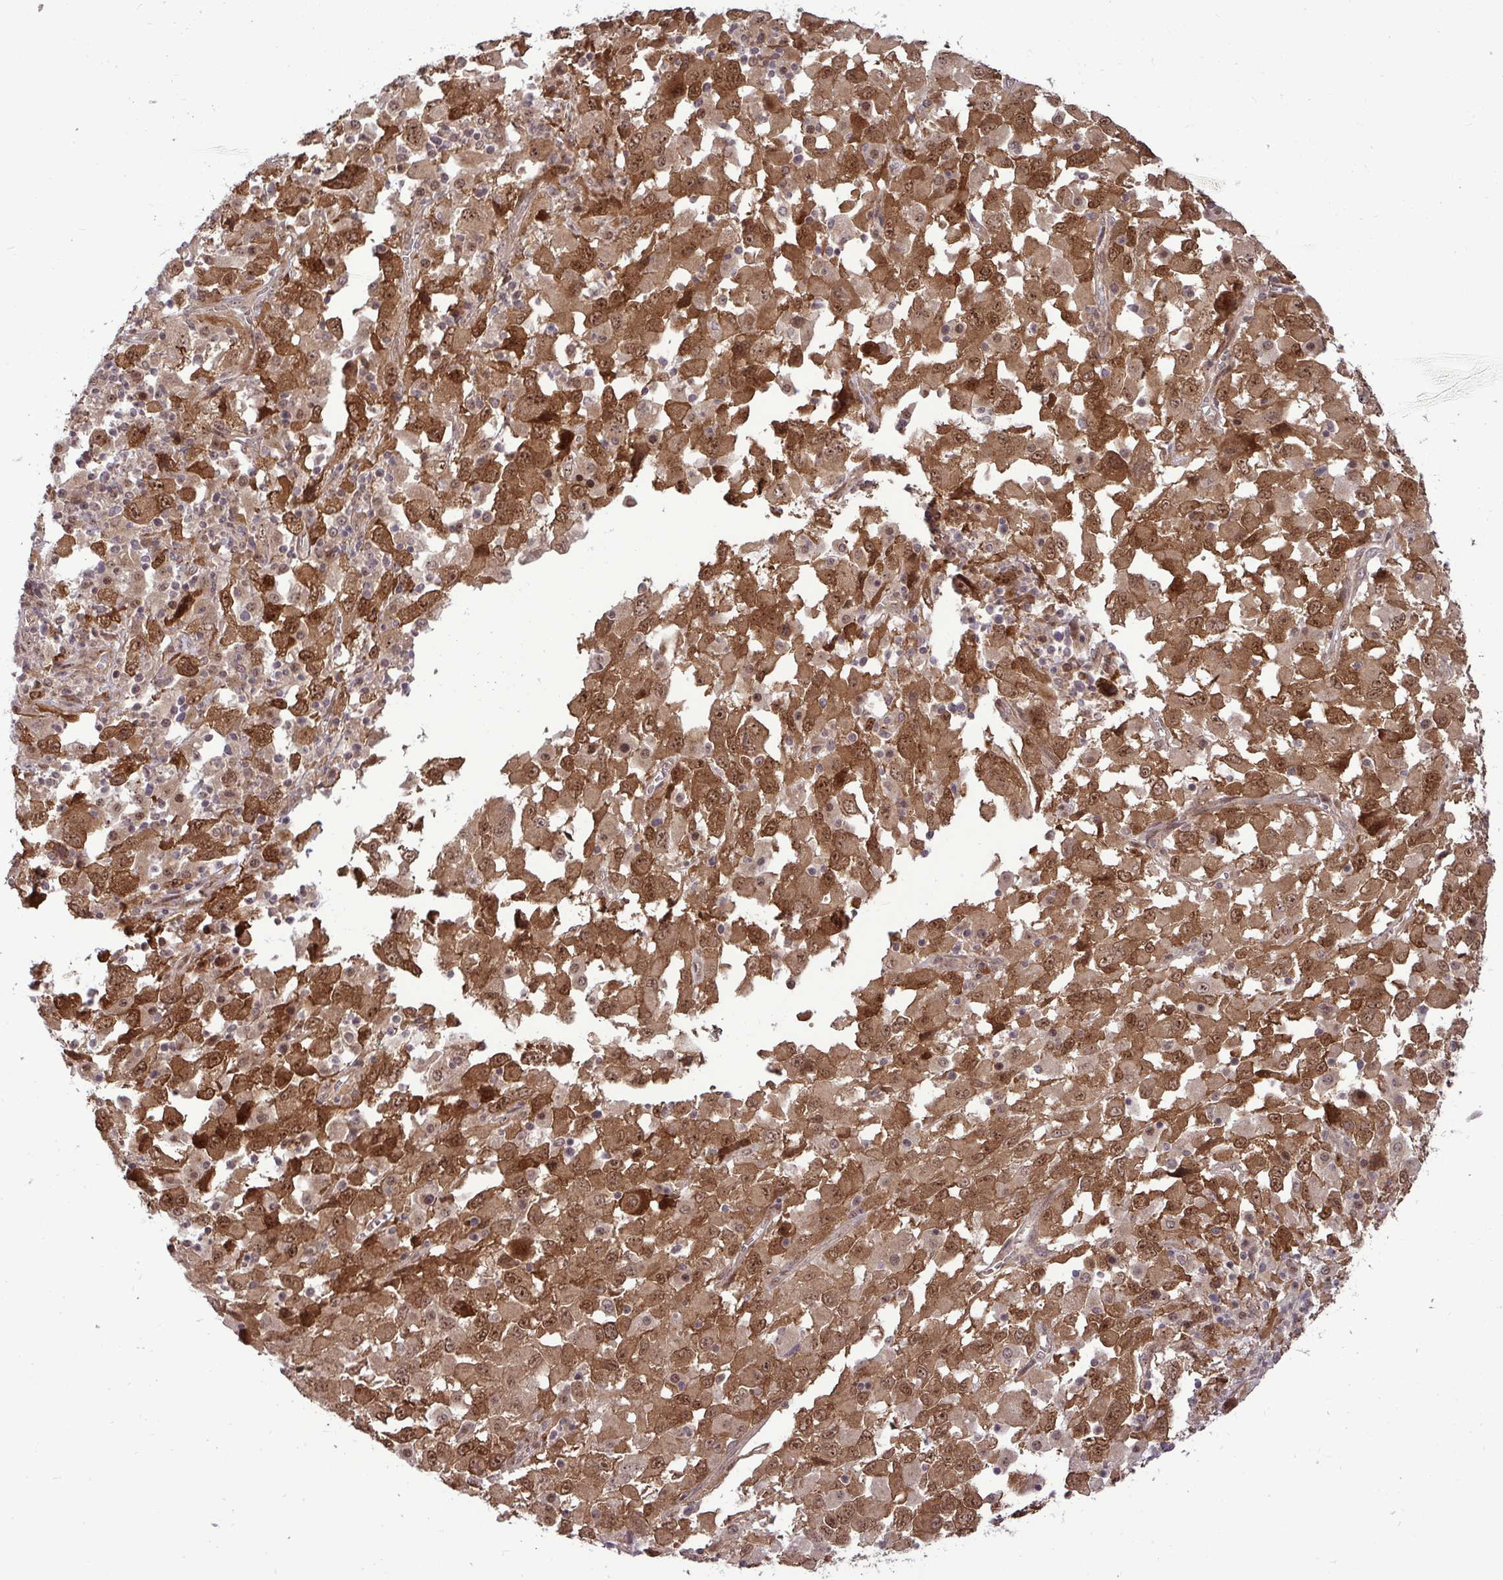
{"staining": {"intensity": "moderate", "quantity": ">75%", "location": "cytoplasmic/membranous,nuclear"}, "tissue": "melanoma", "cell_type": "Tumor cells", "image_type": "cancer", "snomed": [{"axis": "morphology", "description": "Malignant melanoma, Metastatic site"}, {"axis": "topography", "description": "Soft tissue"}], "caption": "Protein analysis of melanoma tissue demonstrates moderate cytoplasmic/membranous and nuclear expression in approximately >75% of tumor cells.", "gene": "TRIM44", "patient": {"sex": "male", "age": 50}}